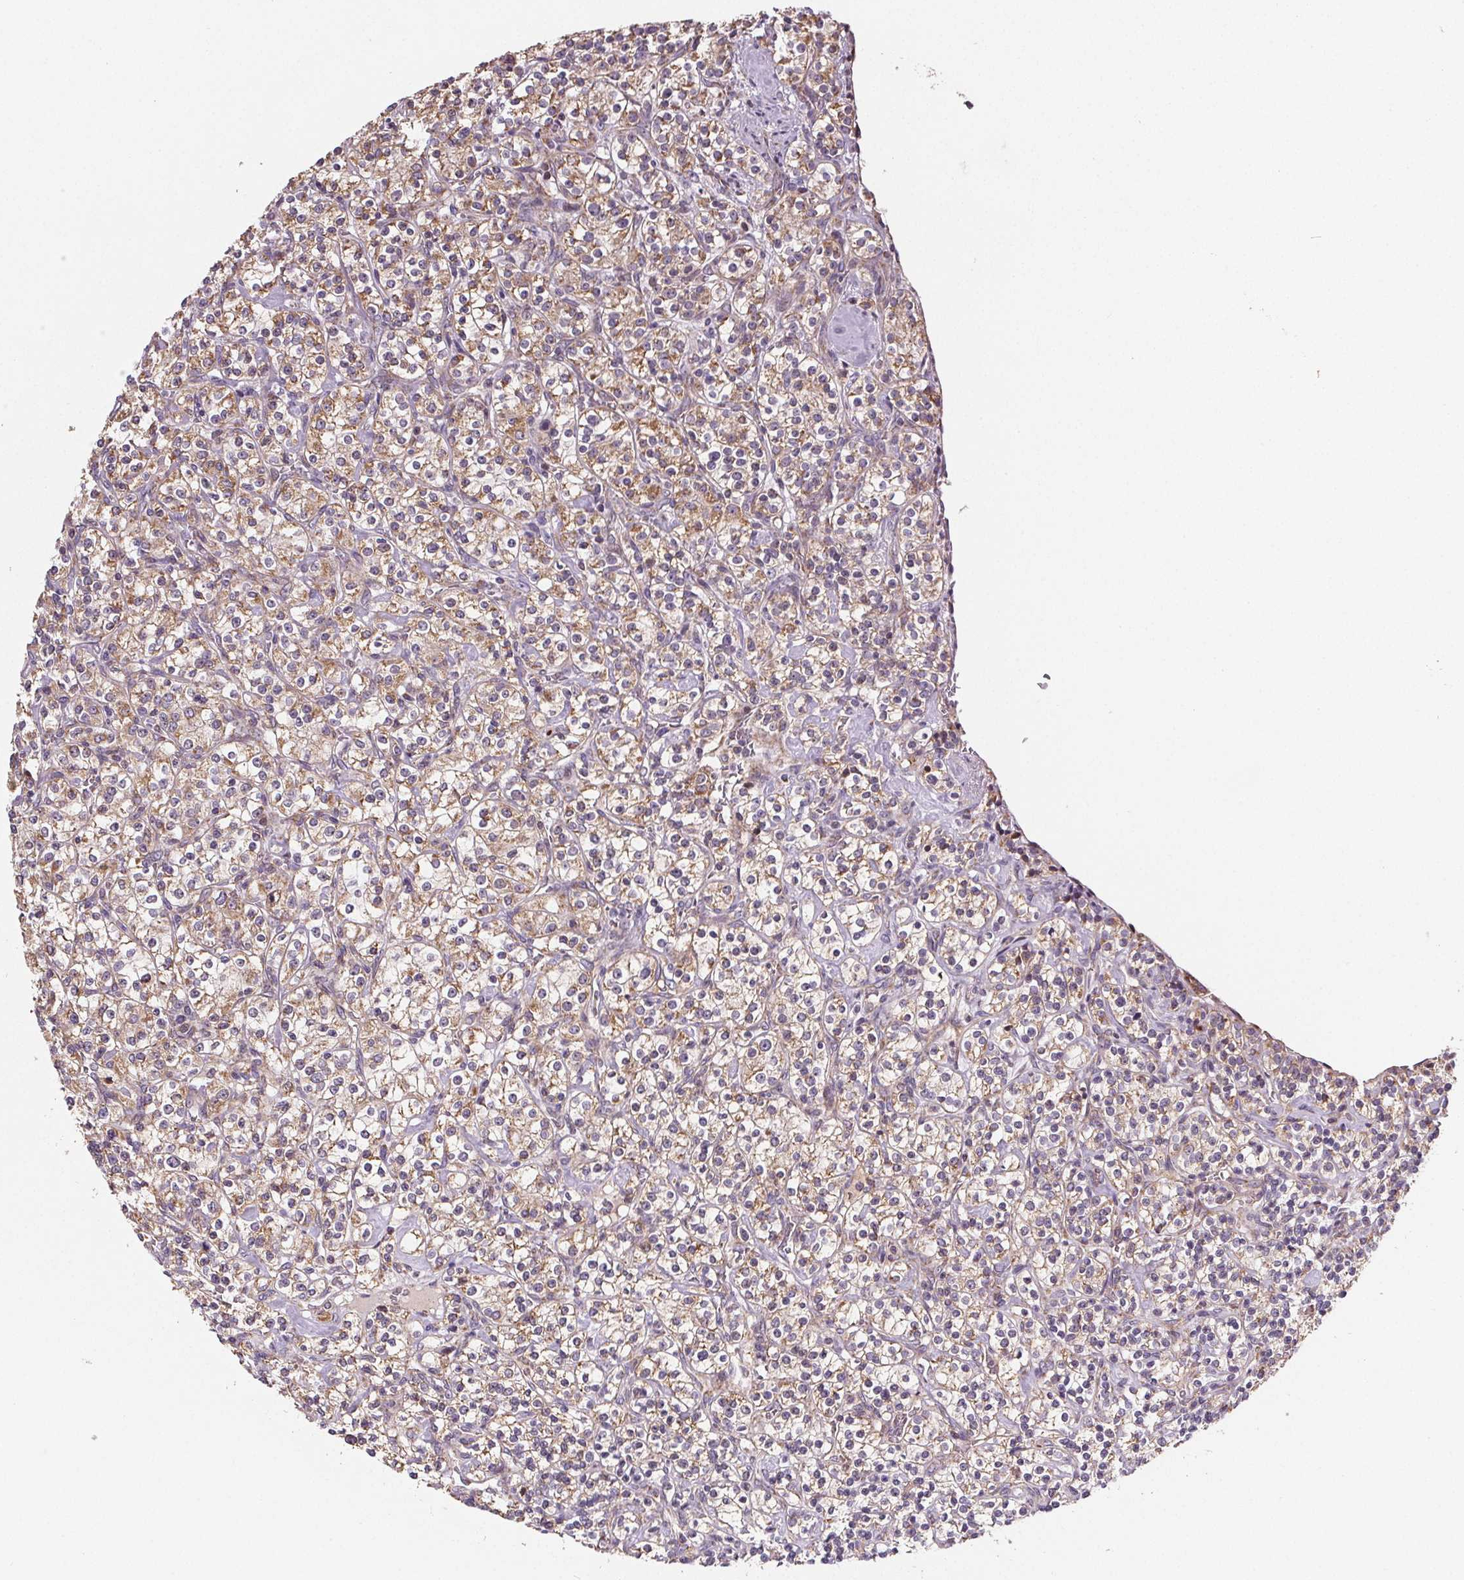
{"staining": {"intensity": "weak", "quantity": "25%-75%", "location": "cytoplasmic/membranous"}, "tissue": "renal cancer", "cell_type": "Tumor cells", "image_type": "cancer", "snomed": [{"axis": "morphology", "description": "Adenocarcinoma, NOS"}, {"axis": "topography", "description": "Kidney"}], "caption": "Adenocarcinoma (renal) stained with IHC displays weak cytoplasmic/membranous positivity in about 25%-75% of tumor cells.", "gene": "SUCLA2", "patient": {"sex": "male", "age": 77}}